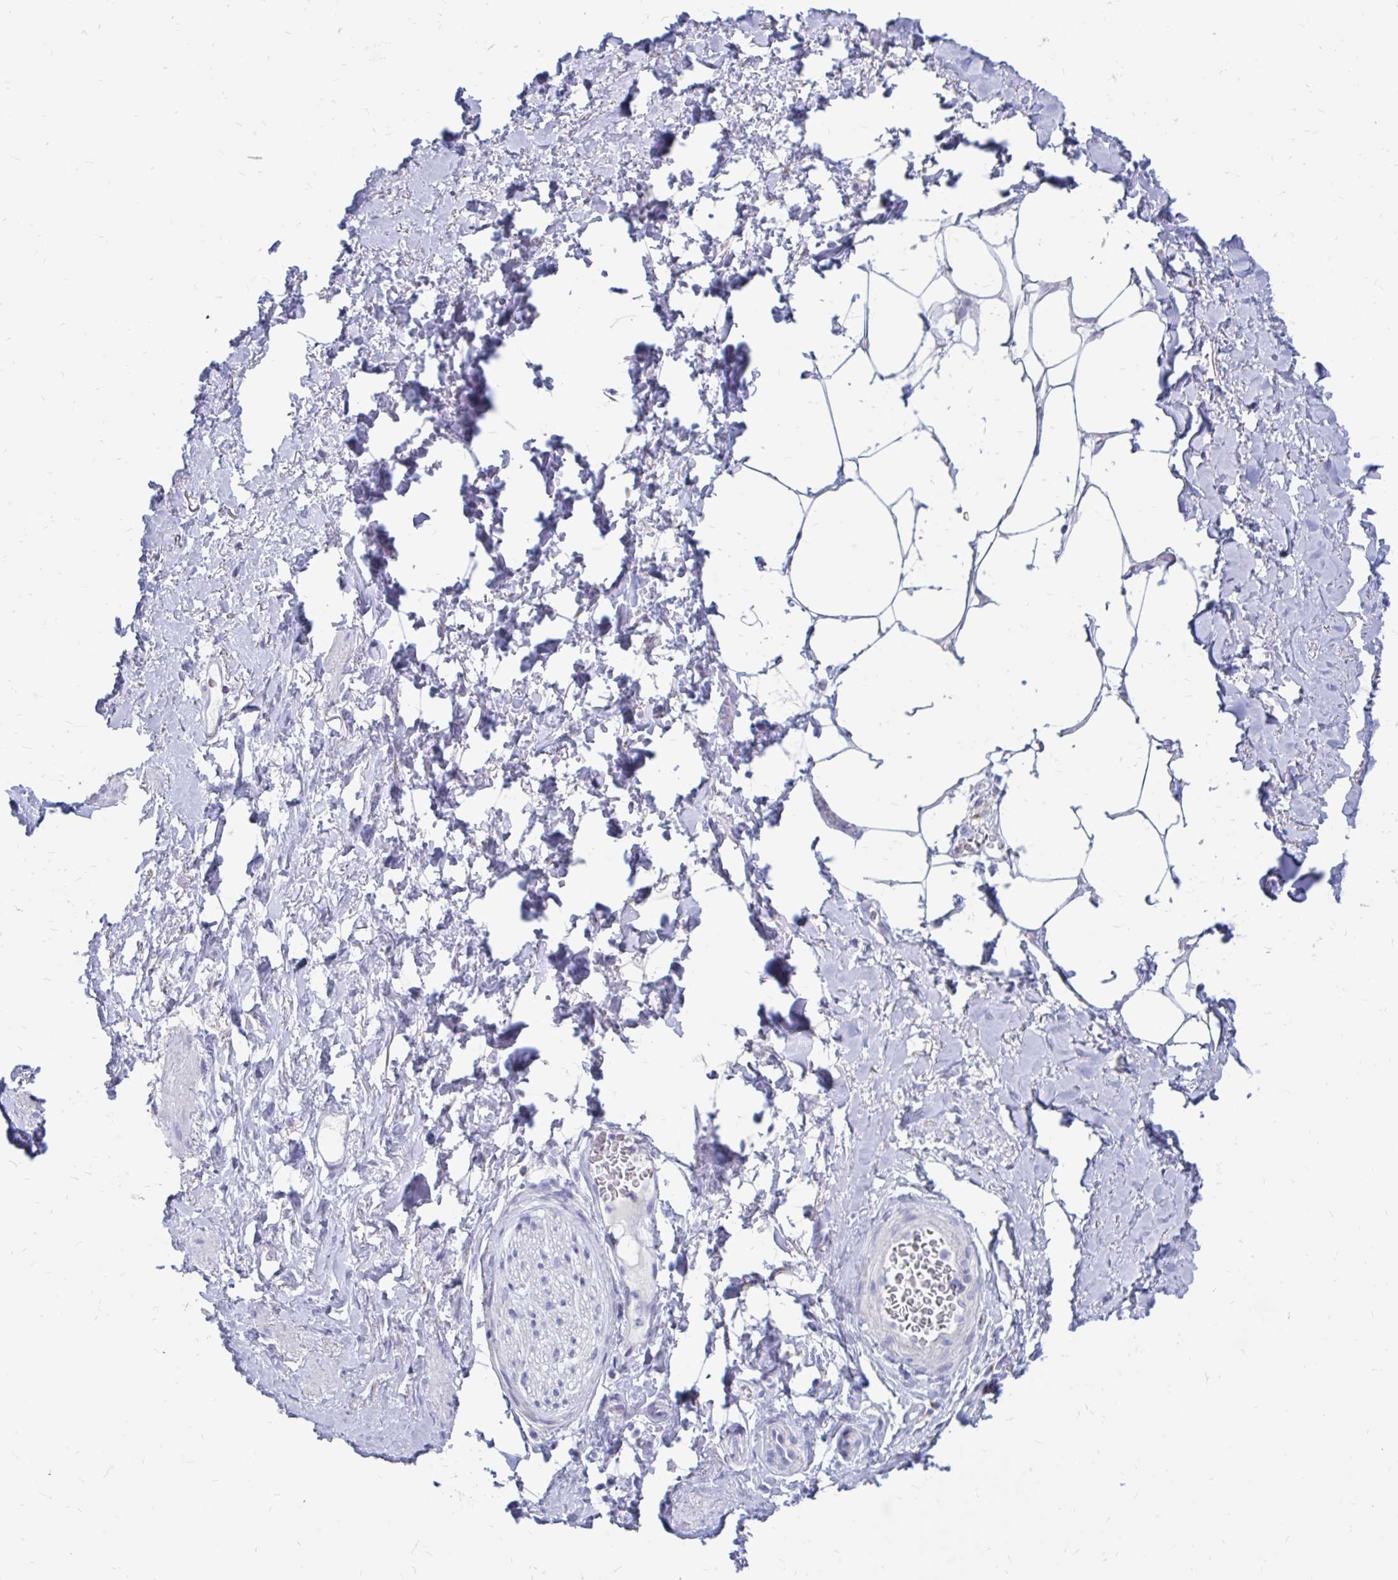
{"staining": {"intensity": "negative", "quantity": "none", "location": "none"}, "tissue": "adipose tissue", "cell_type": "Adipocytes", "image_type": "normal", "snomed": [{"axis": "morphology", "description": "Normal tissue, NOS"}, {"axis": "topography", "description": "Vagina"}, {"axis": "topography", "description": "Peripheral nerve tissue"}], "caption": "Immunohistochemistry (IHC) image of unremarkable adipose tissue: adipose tissue stained with DAB (3,3'-diaminobenzidine) reveals no significant protein positivity in adipocytes.", "gene": "IGSF5", "patient": {"sex": "female", "age": 71}}